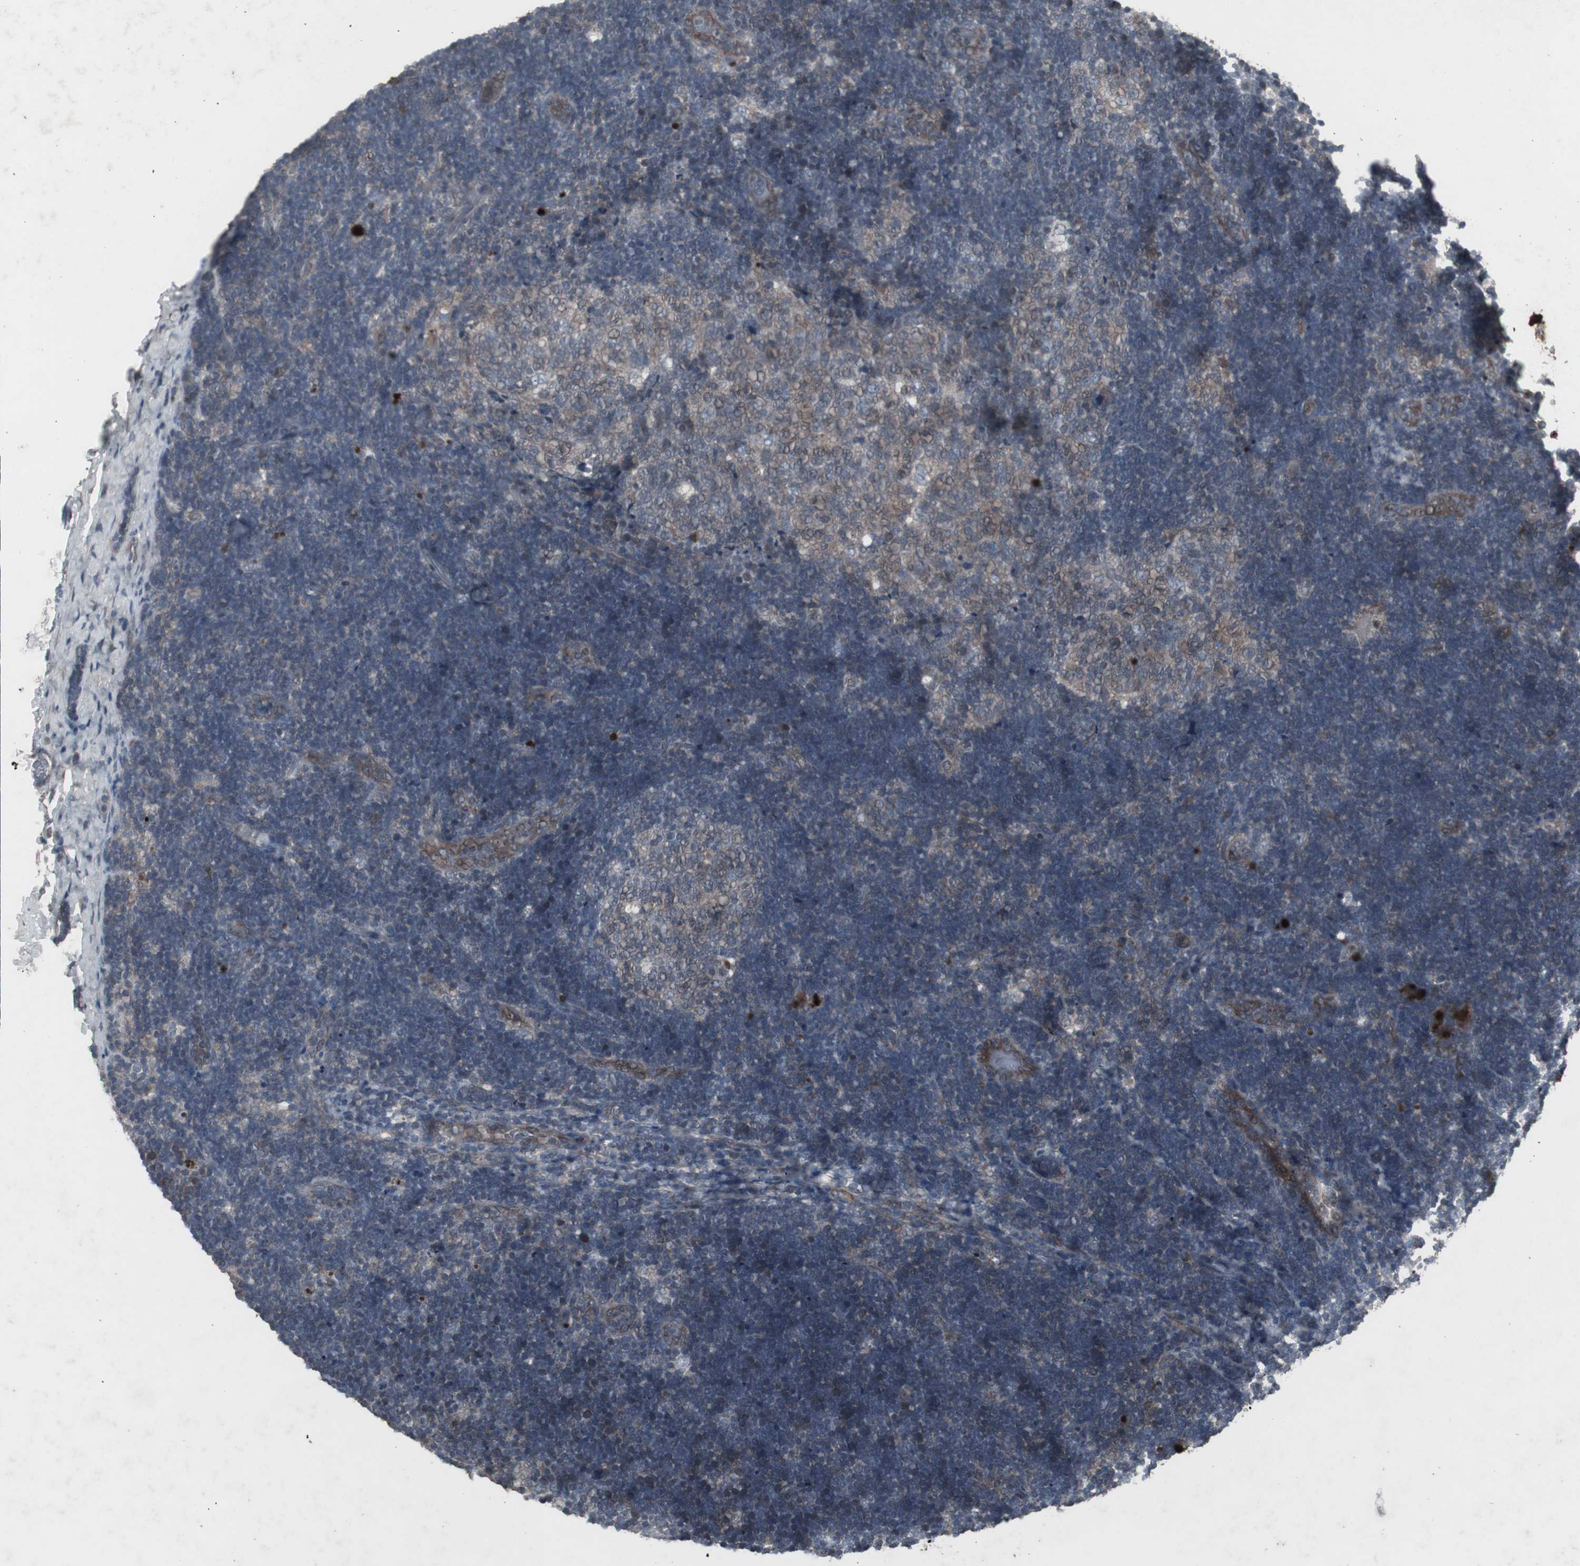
{"staining": {"intensity": "weak", "quantity": "<25%", "location": "cytoplasmic/membranous"}, "tissue": "lymph node", "cell_type": "Germinal center cells", "image_type": "normal", "snomed": [{"axis": "morphology", "description": "Normal tissue, NOS"}, {"axis": "topography", "description": "Lymph node"}], "caption": "Immunohistochemistry histopathology image of unremarkable lymph node: human lymph node stained with DAB displays no significant protein expression in germinal center cells. Brightfield microscopy of immunohistochemistry stained with DAB (3,3'-diaminobenzidine) (brown) and hematoxylin (blue), captured at high magnification.", "gene": "SSTR2", "patient": {"sex": "female", "age": 14}}